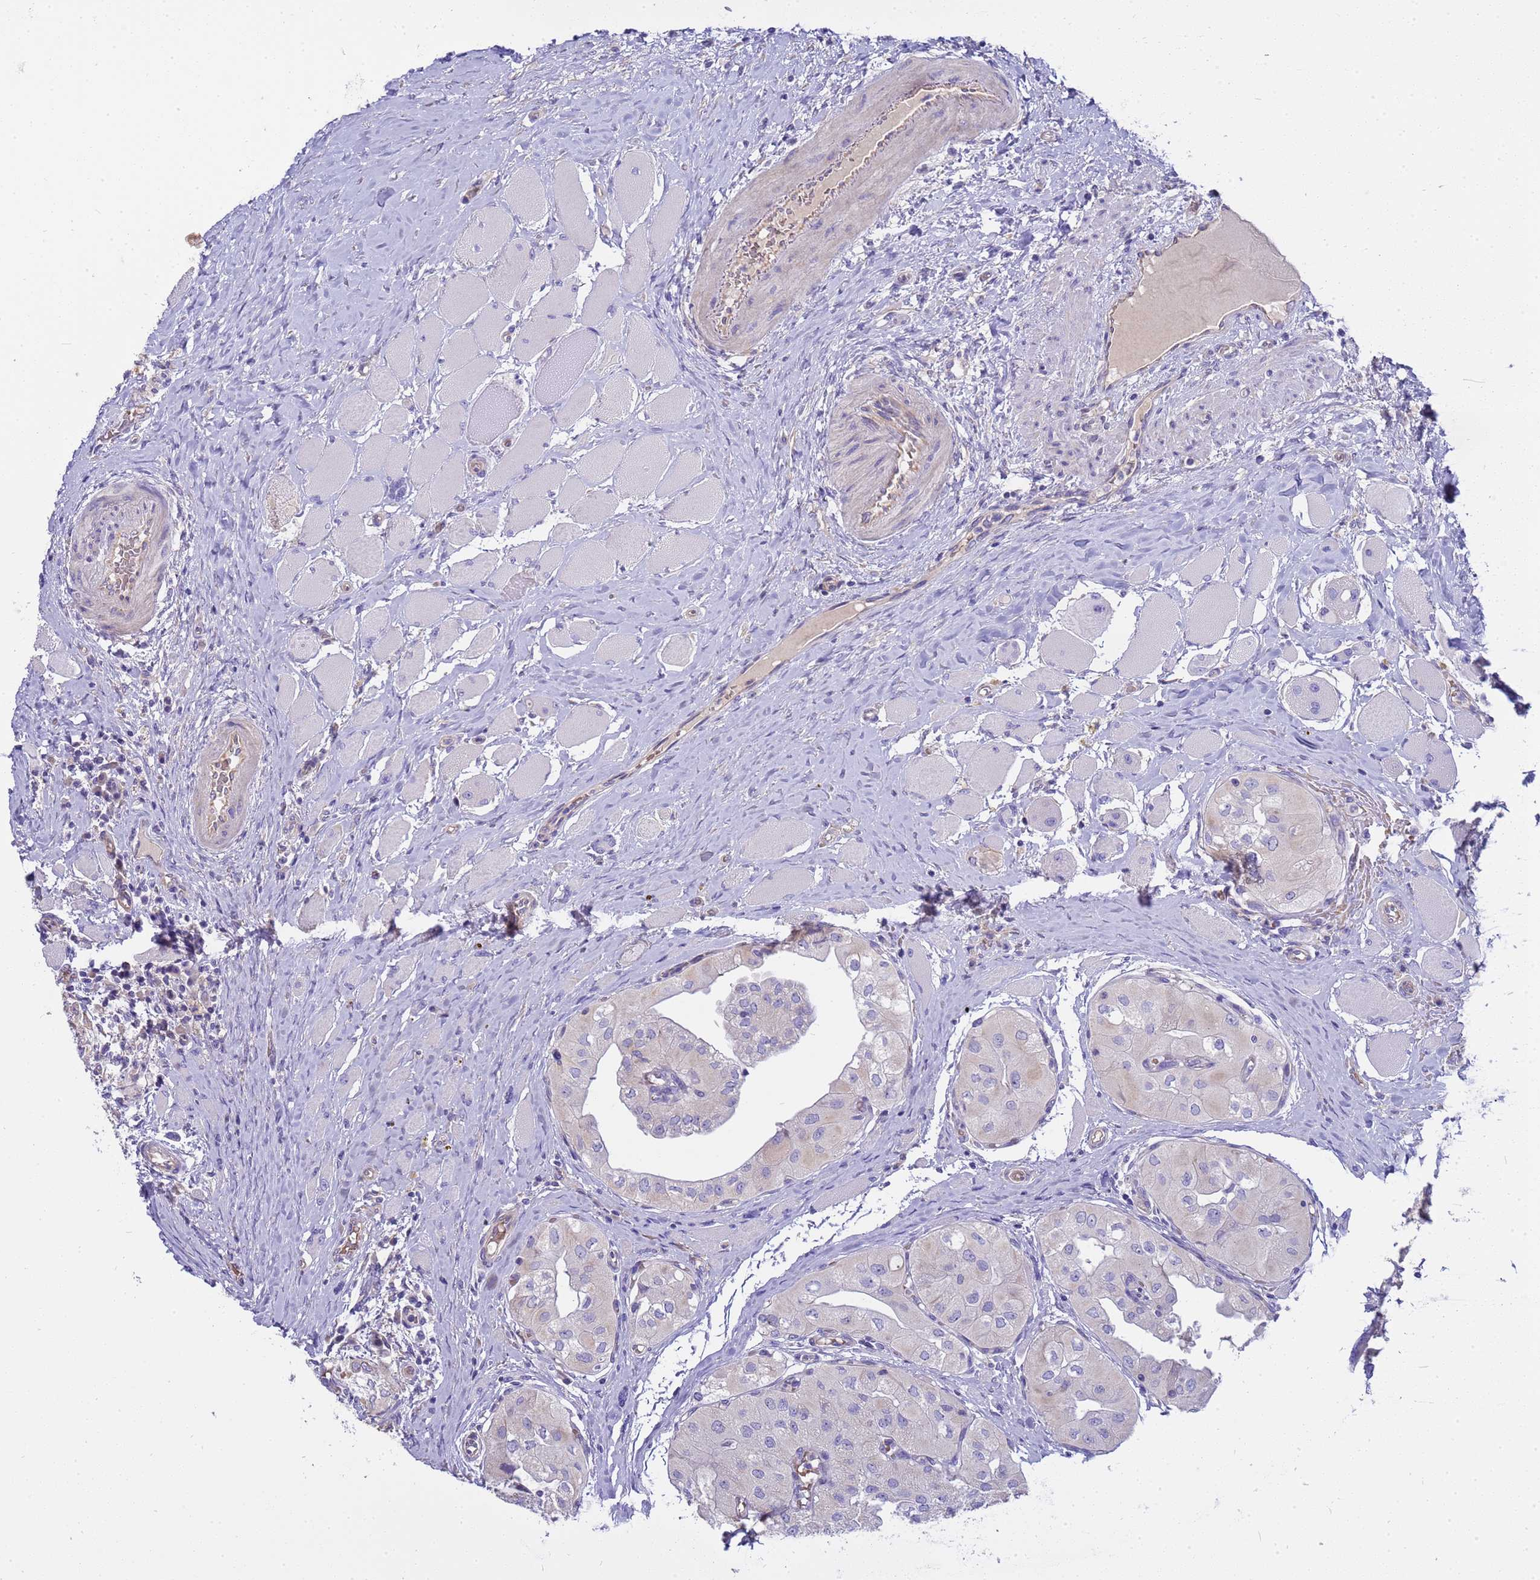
{"staining": {"intensity": "negative", "quantity": "none", "location": "none"}, "tissue": "thyroid cancer", "cell_type": "Tumor cells", "image_type": "cancer", "snomed": [{"axis": "morphology", "description": "Papillary adenocarcinoma, NOS"}, {"axis": "topography", "description": "Thyroid gland"}], "caption": "Tumor cells show no significant protein staining in thyroid cancer (papillary adenocarcinoma).", "gene": "RIPPLY2", "patient": {"sex": "female", "age": 59}}